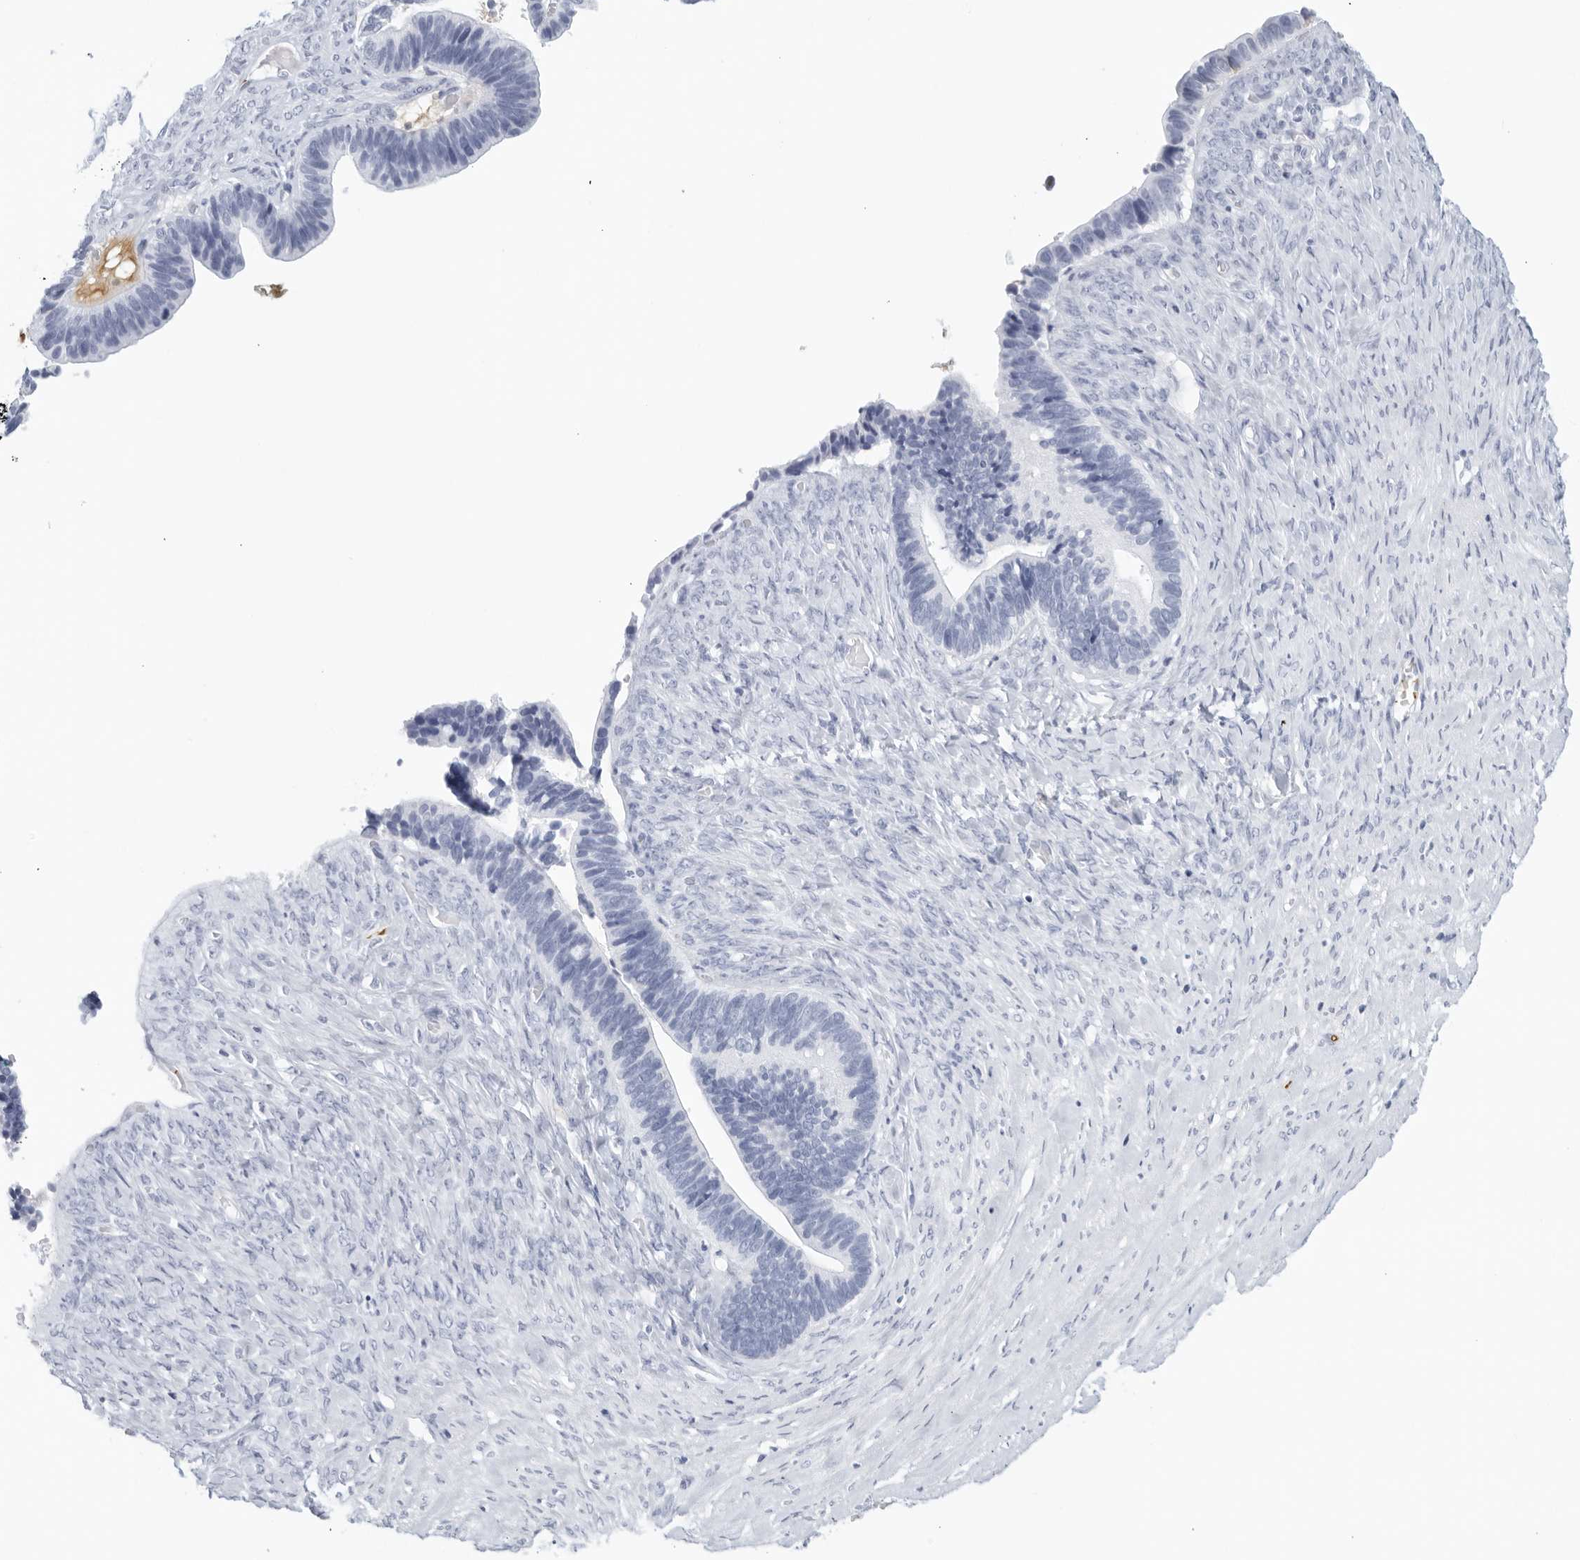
{"staining": {"intensity": "negative", "quantity": "none", "location": "none"}, "tissue": "ovarian cancer", "cell_type": "Tumor cells", "image_type": "cancer", "snomed": [{"axis": "morphology", "description": "Cystadenocarcinoma, serous, NOS"}, {"axis": "topography", "description": "Ovary"}], "caption": "DAB (3,3'-diaminobenzidine) immunohistochemical staining of ovarian cancer (serous cystadenocarcinoma) shows no significant positivity in tumor cells. (Immunohistochemistry (ihc), brightfield microscopy, high magnification).", "gene": "FGG", "patient": {"sex": "female", "age": 56}}